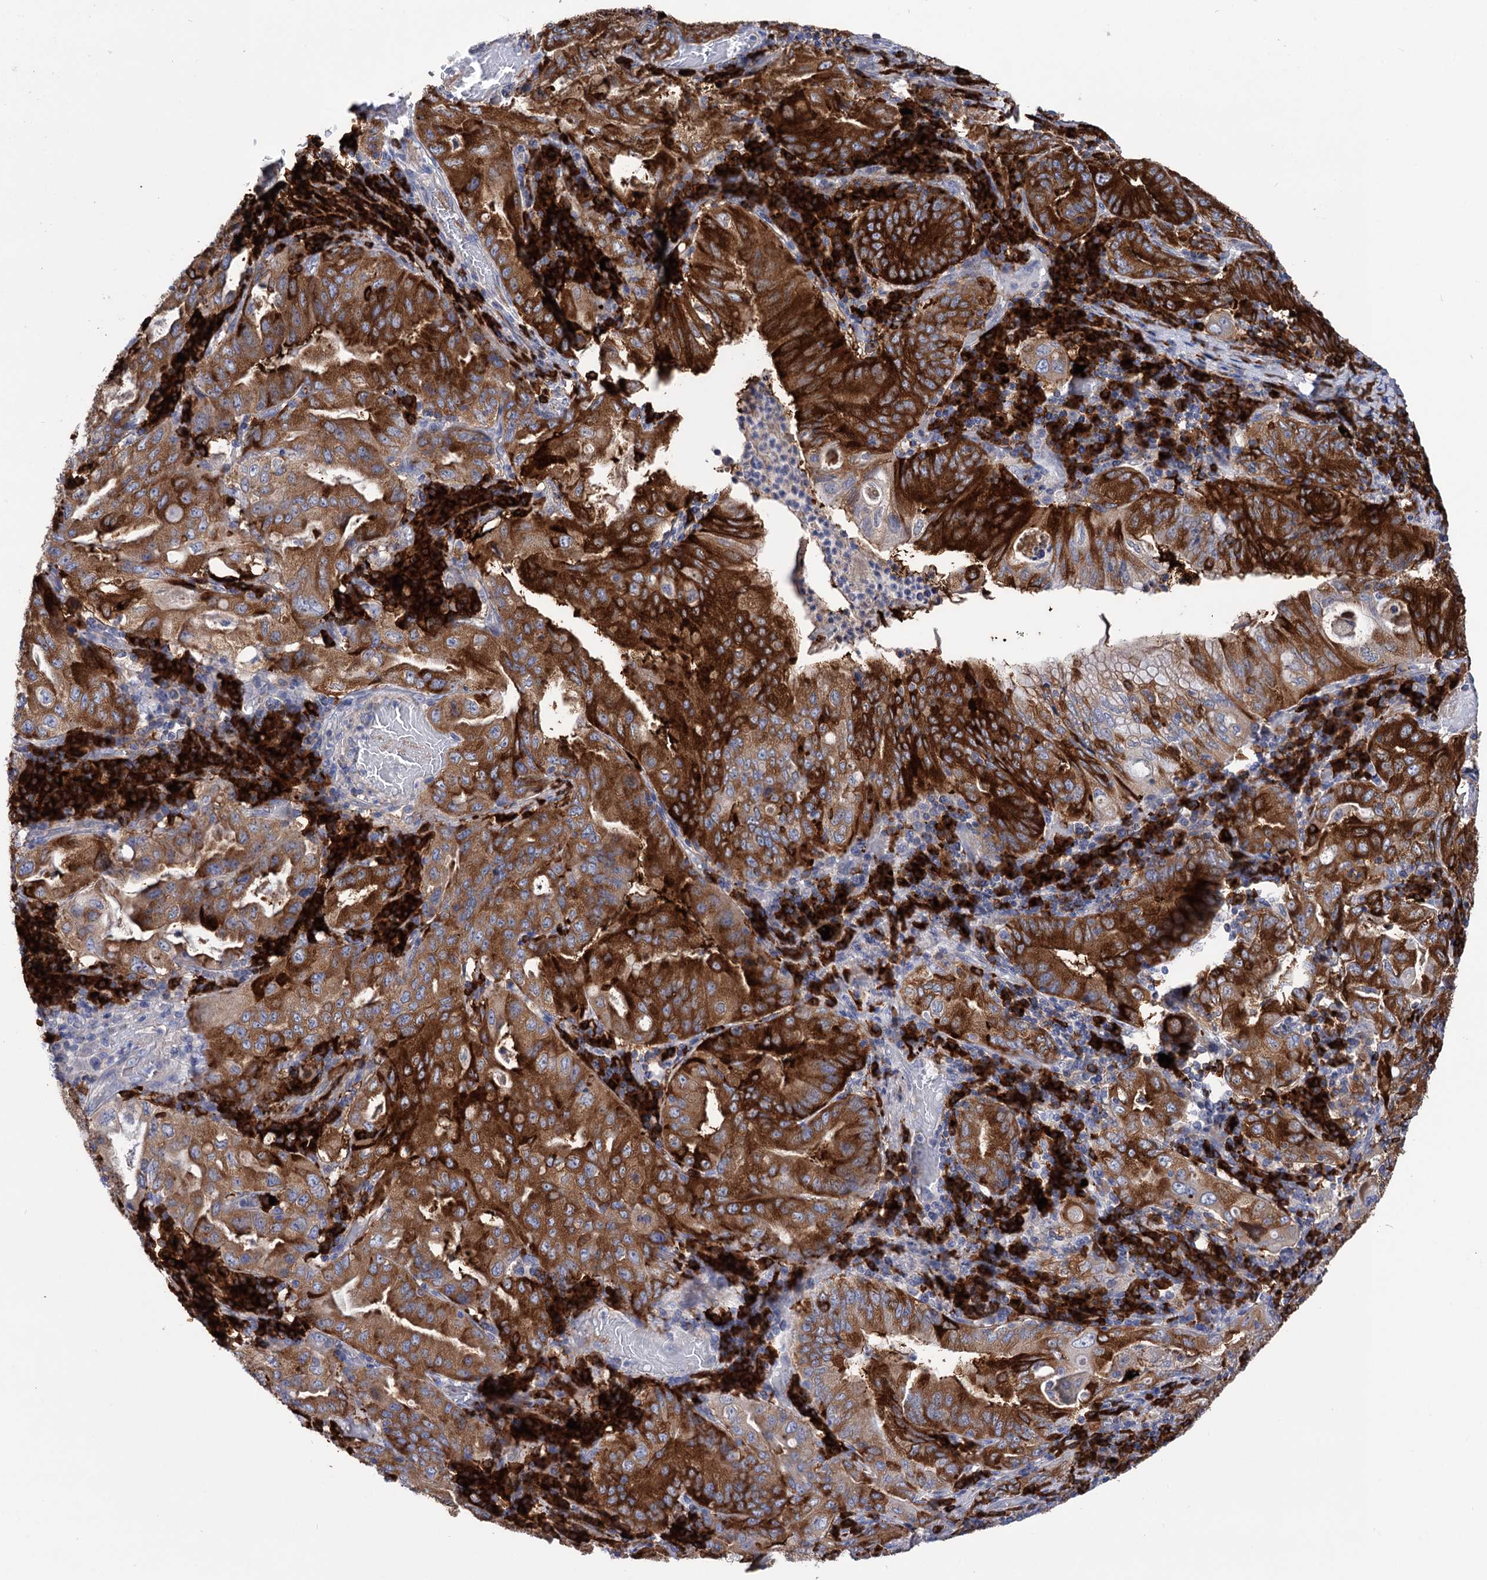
{"staining": {"intensity": "strong", "quantity": ">75%", "location": "cytoplasmic/membranous"}, "tissue": "stomach cancer", "cell_type": "Tumor cells", "image_type": "cancer", "snomed": [{"axis": "morphology", "description": "Normal tissue, NOS"}, {"axis": "morphology", "description": "Adenocarcinoma, NOS"}, {"axis": "topography", "description": "Esophagus"}, {"axis": "topography", "description": "Stomach, upper"}, {"axis": "topography", "description": "Peripheral nerve tissue"}], "caption": "An IHC image of neoplastic tissue is shown. Protein staining in brown shows strong cytoplasmic/membranous positivity in stomach cancer within tumor cells. (Brightfield microscopy of DAB IHC at high magnification).", "gene": "BBS4", "patient": {"sex": "male", "age": 62}}